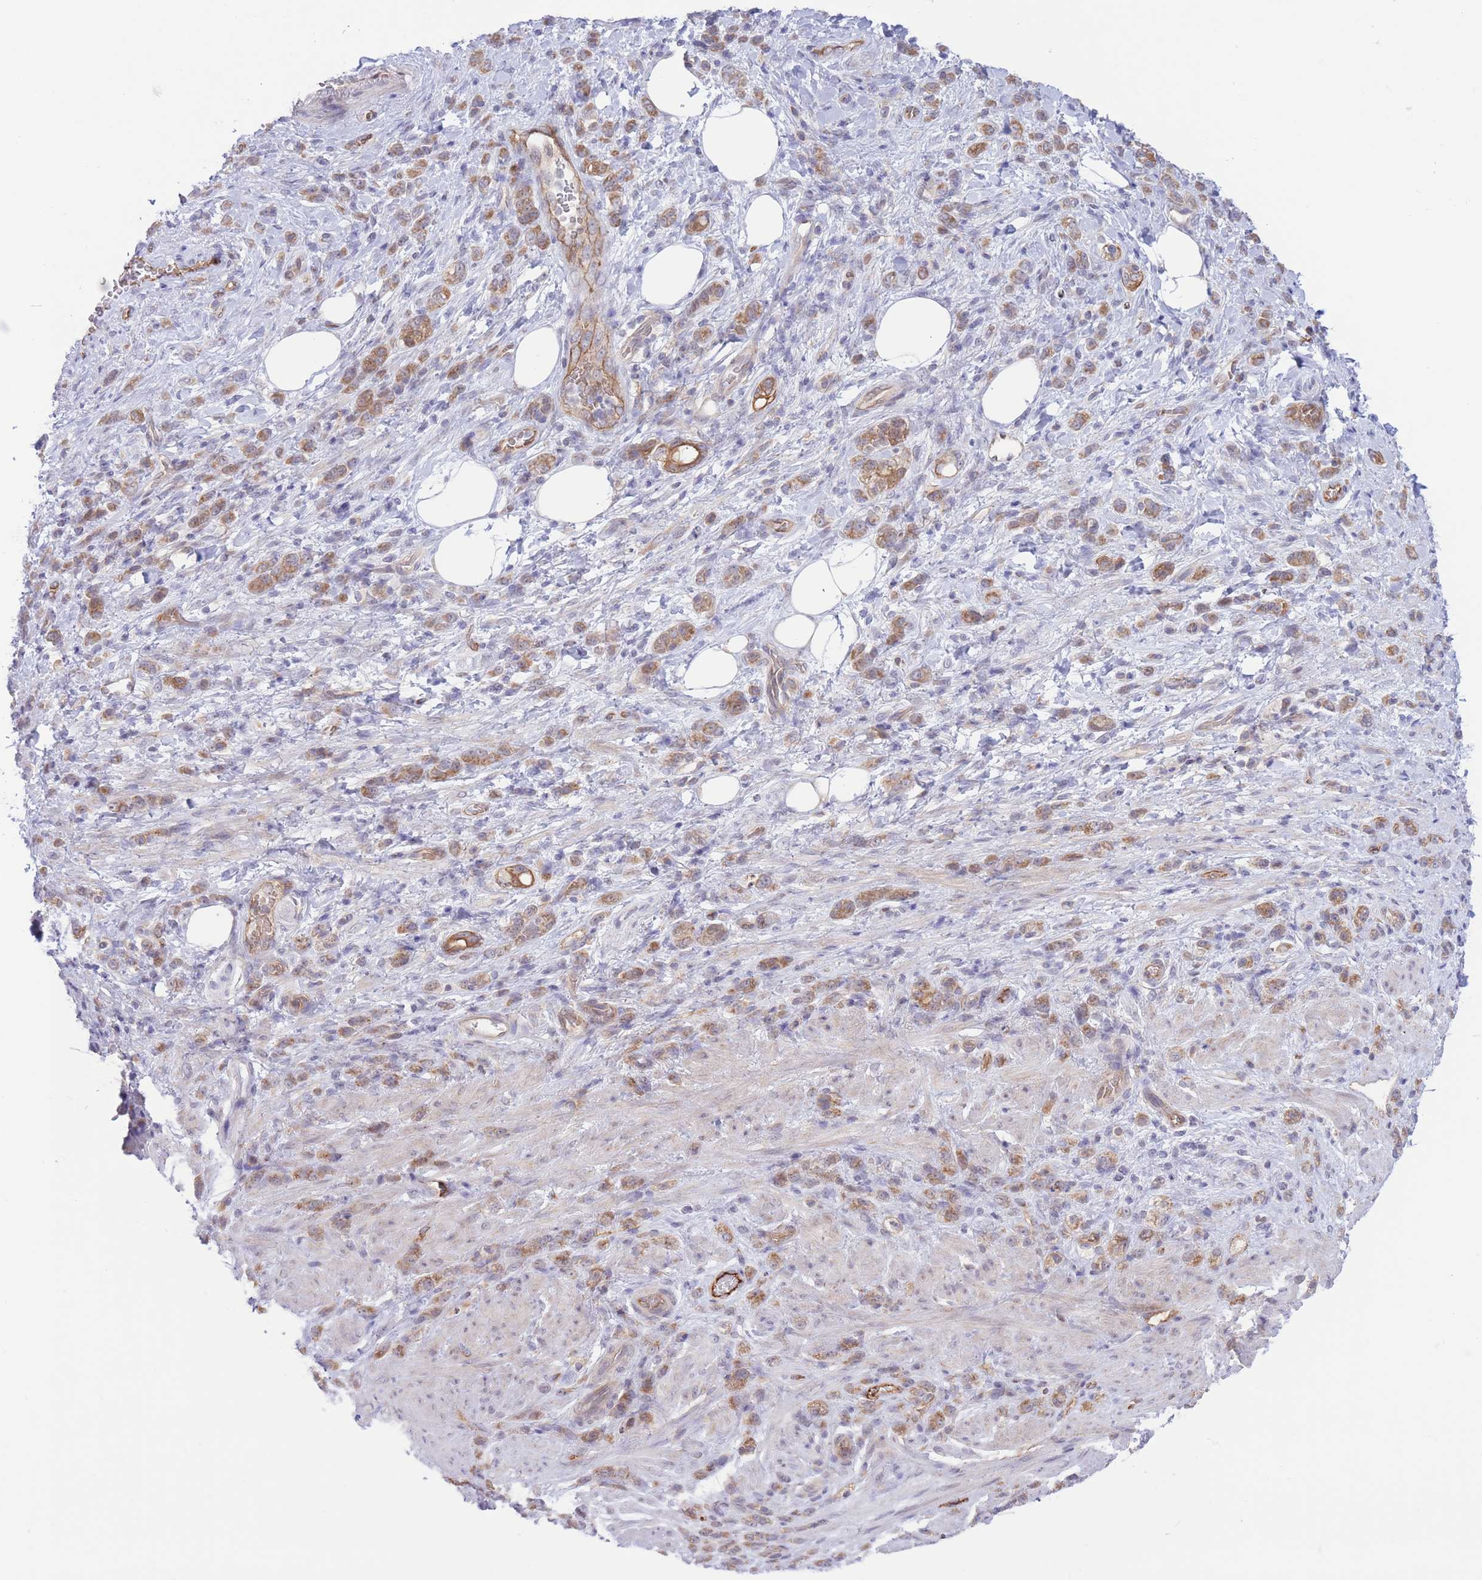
{"staining": {"intensity": "moderate", "quantity": ">75%", "location": "cytoplasmic/membranous"}, "tissue": "stomach cancer", "cell_type": "Tumor cells", "image_type": "cancer", "snomed": [{"axis": "morphology", "description": "Adenocarcinoma, NOS"}, {"axis": "topography", "description": "Stomach"}], "caption": "Immunohistochemical staining of stomach cancer displays medium levels of moderate cytoplasmic/membranous protein staining in approximately >75% of tumor cells.", "gene": "MRPS31", "patient": {"sex": "male", "age": 77}}